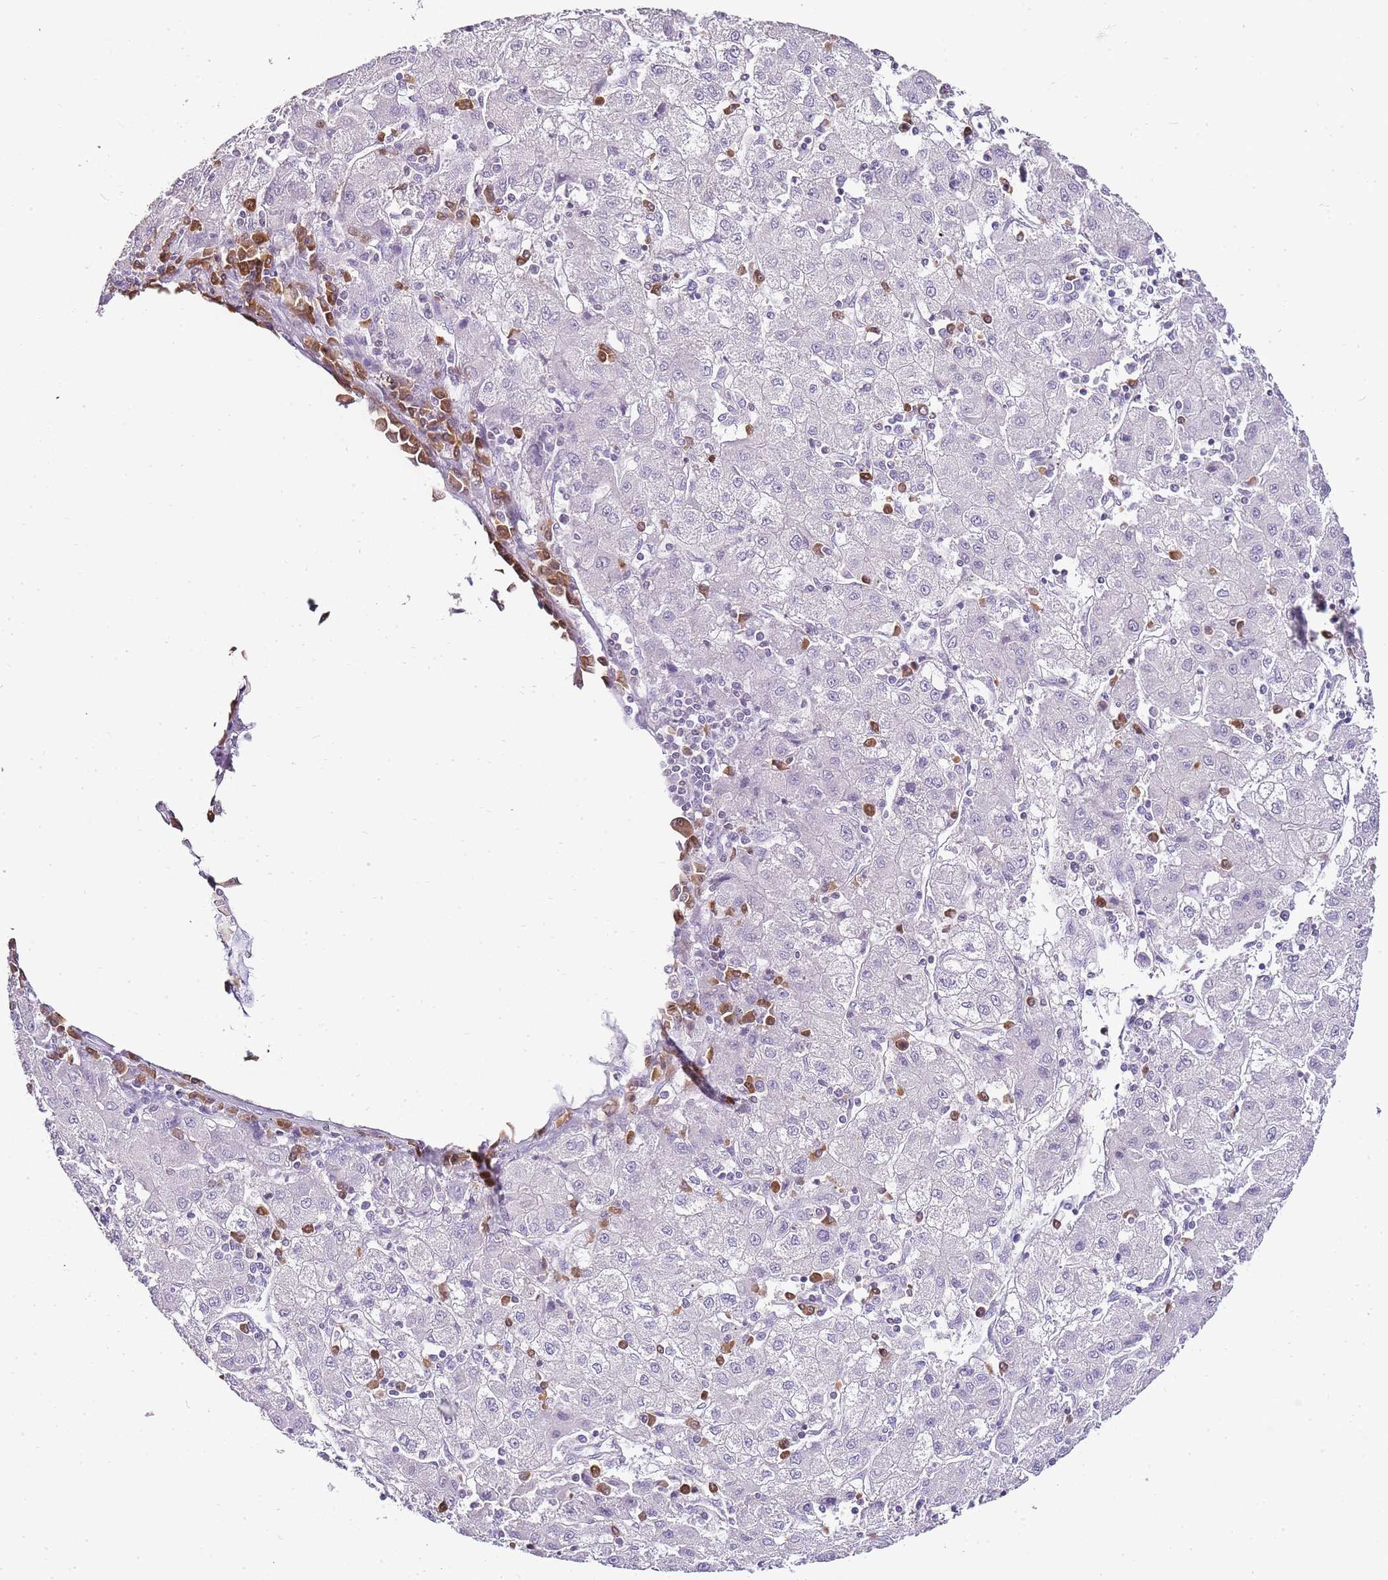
{"staining": {"intensity": "negative", "quantity": "none", "location": "none"}, "tissue": "liver cancer", "cell_type": "Tumor cells", "image_type": "cancer", "snomed": [{"axis": "morphology", "description": "Carcinoma, Hepatocellular, NOS"}, {"axis": "topography", "description": "Liver"}], "caption": "A high-resolution image shows immunohistochemistry staining of hepatocellular carcinoma (liver), which demonstrates no significant positivity in tumor cells.", "gene": "ZBP1", "patient": {"sex": "male", "age": 72}}